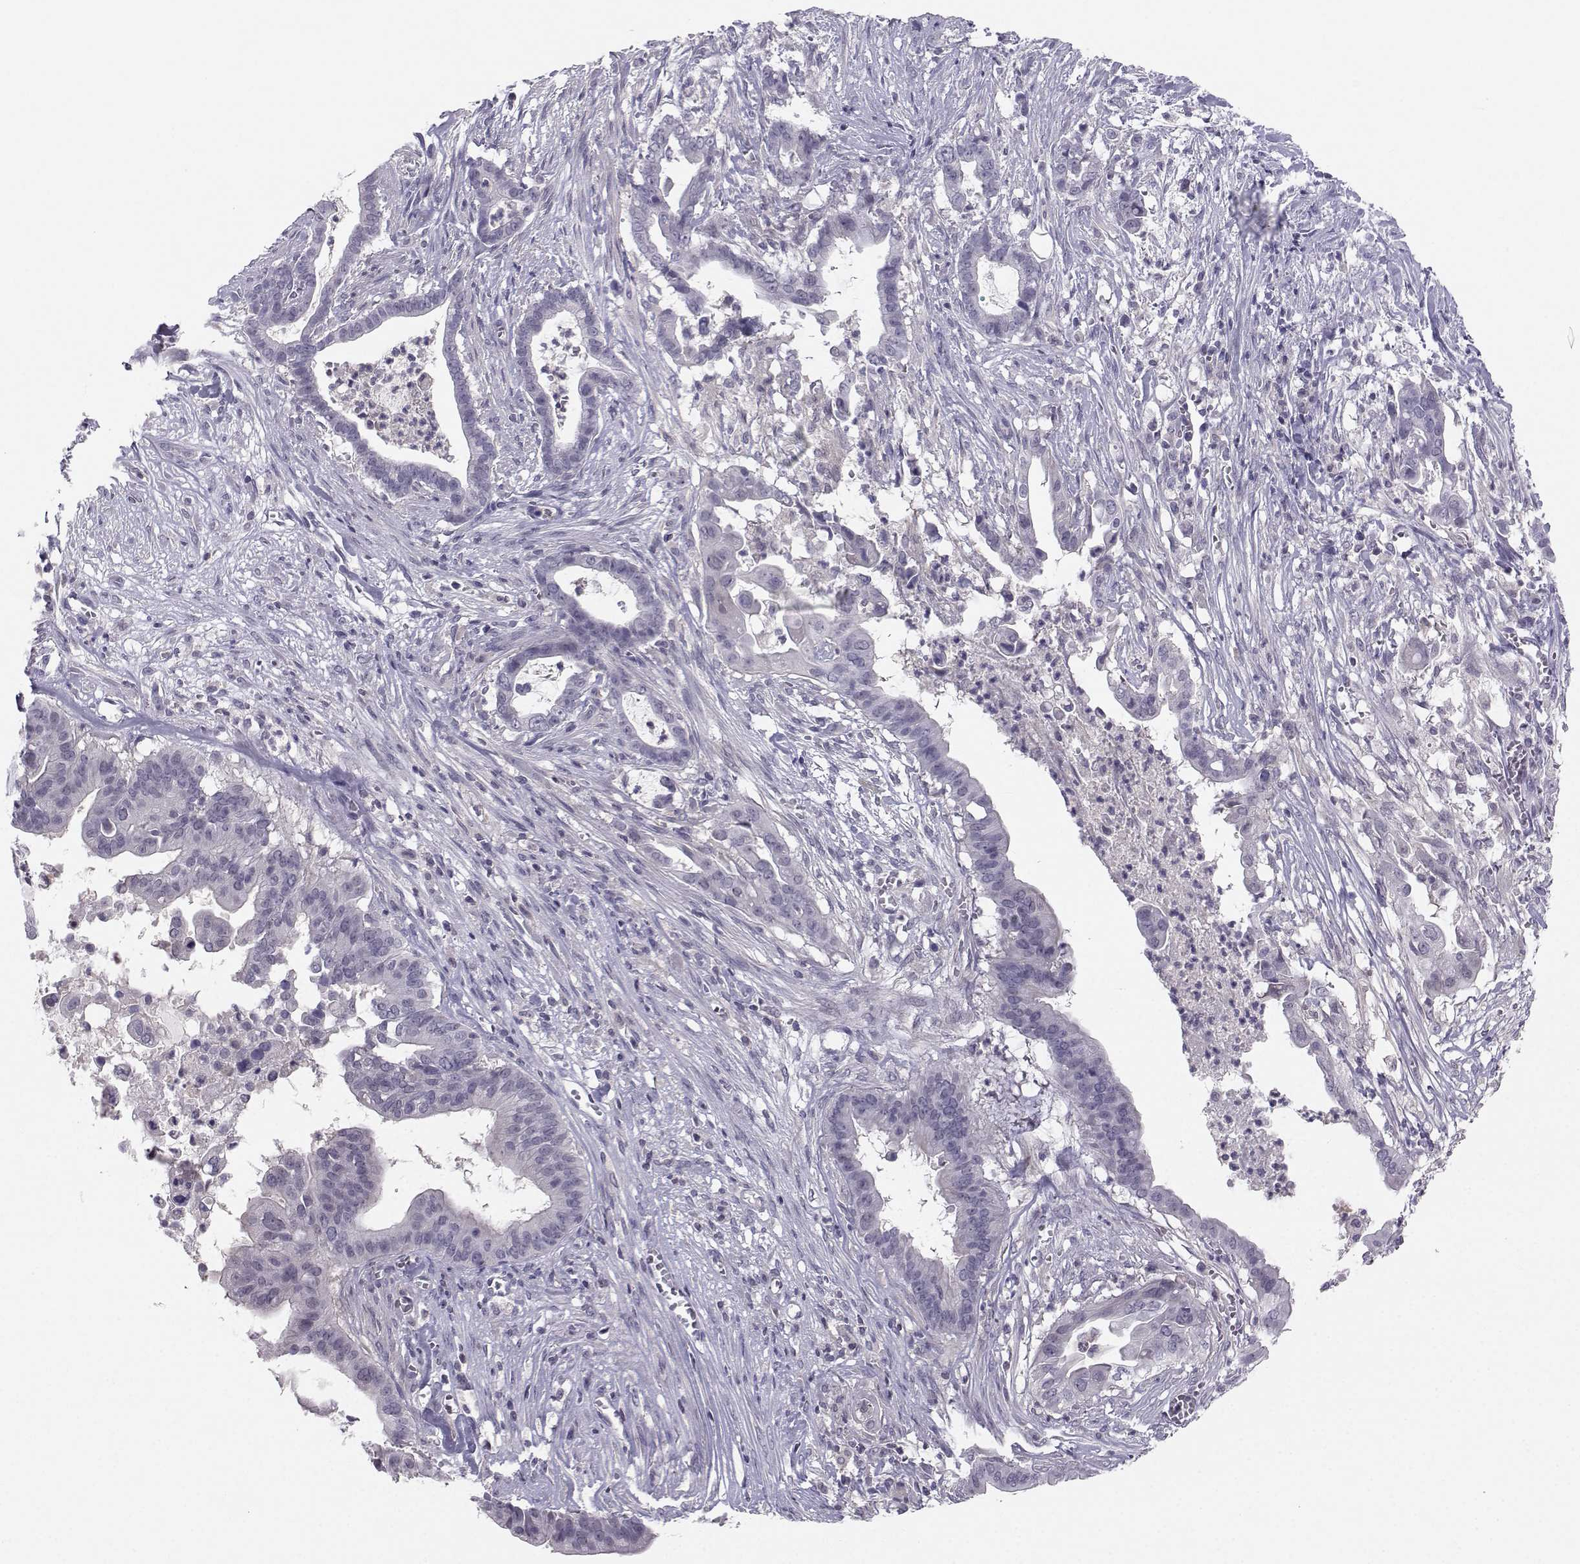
{"staining": {"intensity": "negative", "quantity": "none", "location": "none"}, "tissue": "pancreatic cancer", "cell_type": "Tumor cells", "image_type": "cancer", "snomed": [{"axis": "morphology", "description": "Adenocarcinoma, NOS"}, {"axis": "topography", "description": "Pancreas"}], "caption": "Human adenocarcinoma (pancreatic) stained for a protein using immunohistochemistry shows no positivity in tumor cells.", "gene": "MROH7", "patient": {"sex": "male", "age": 61}}